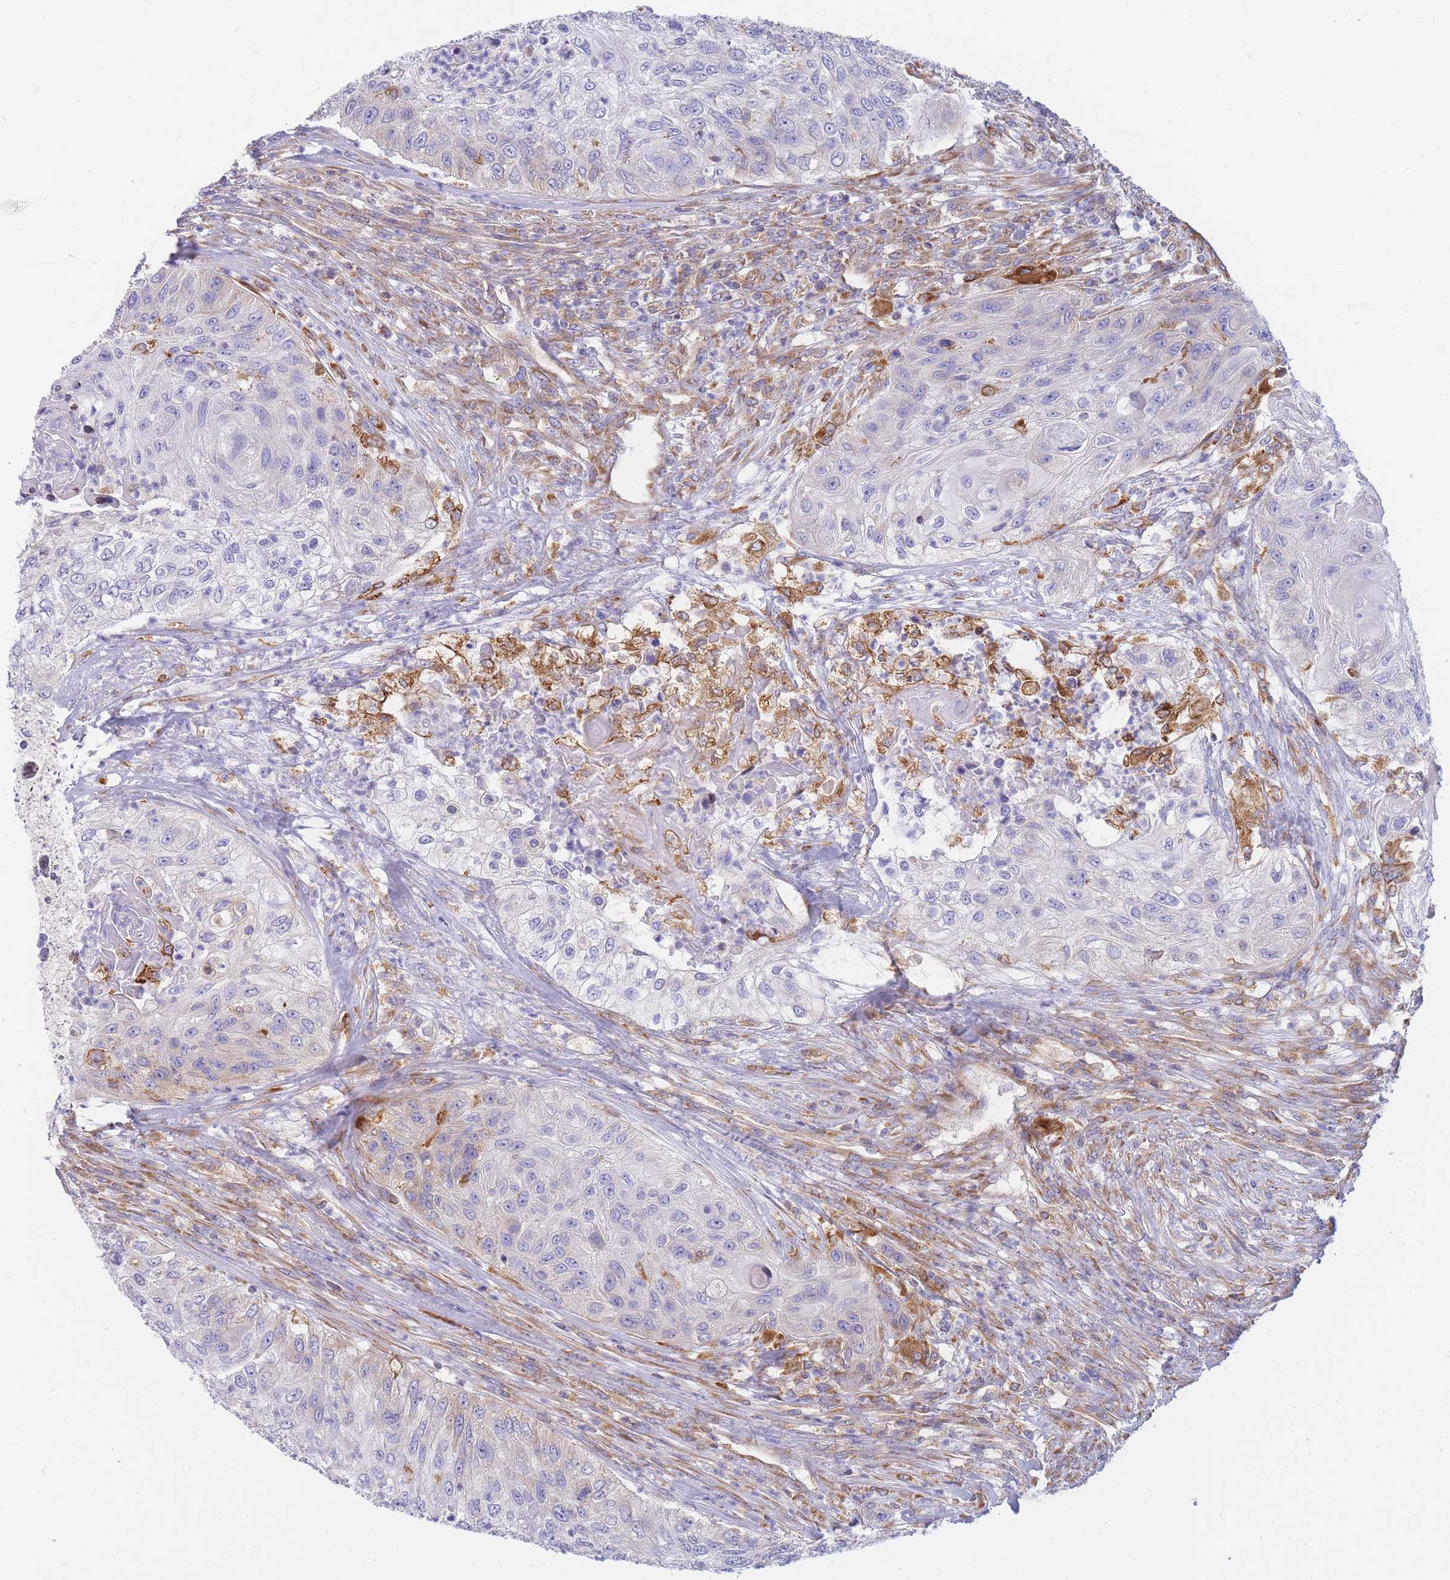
{"staining": {"intensity": "strong", "quantity": "<25%", "location": "cytoplasmic/membranous"}, "tissue": "urothelial cancer", "cell_type": "Tumor cells", "image_type": "cancer", "snomed": [{"axis": "morphology", "description": "Urothelial carcinoma, High grade"}, {"axis": "topography", "description": "Urinary bladder"}], "caption": "Urothelial carcinoma (high-grade) stained for a protein exhibits strong cytoplasmic/membranous positivity in tumor cells.", "gene": "SH2B2", "patient": {"sex": "female", "age": 60}}